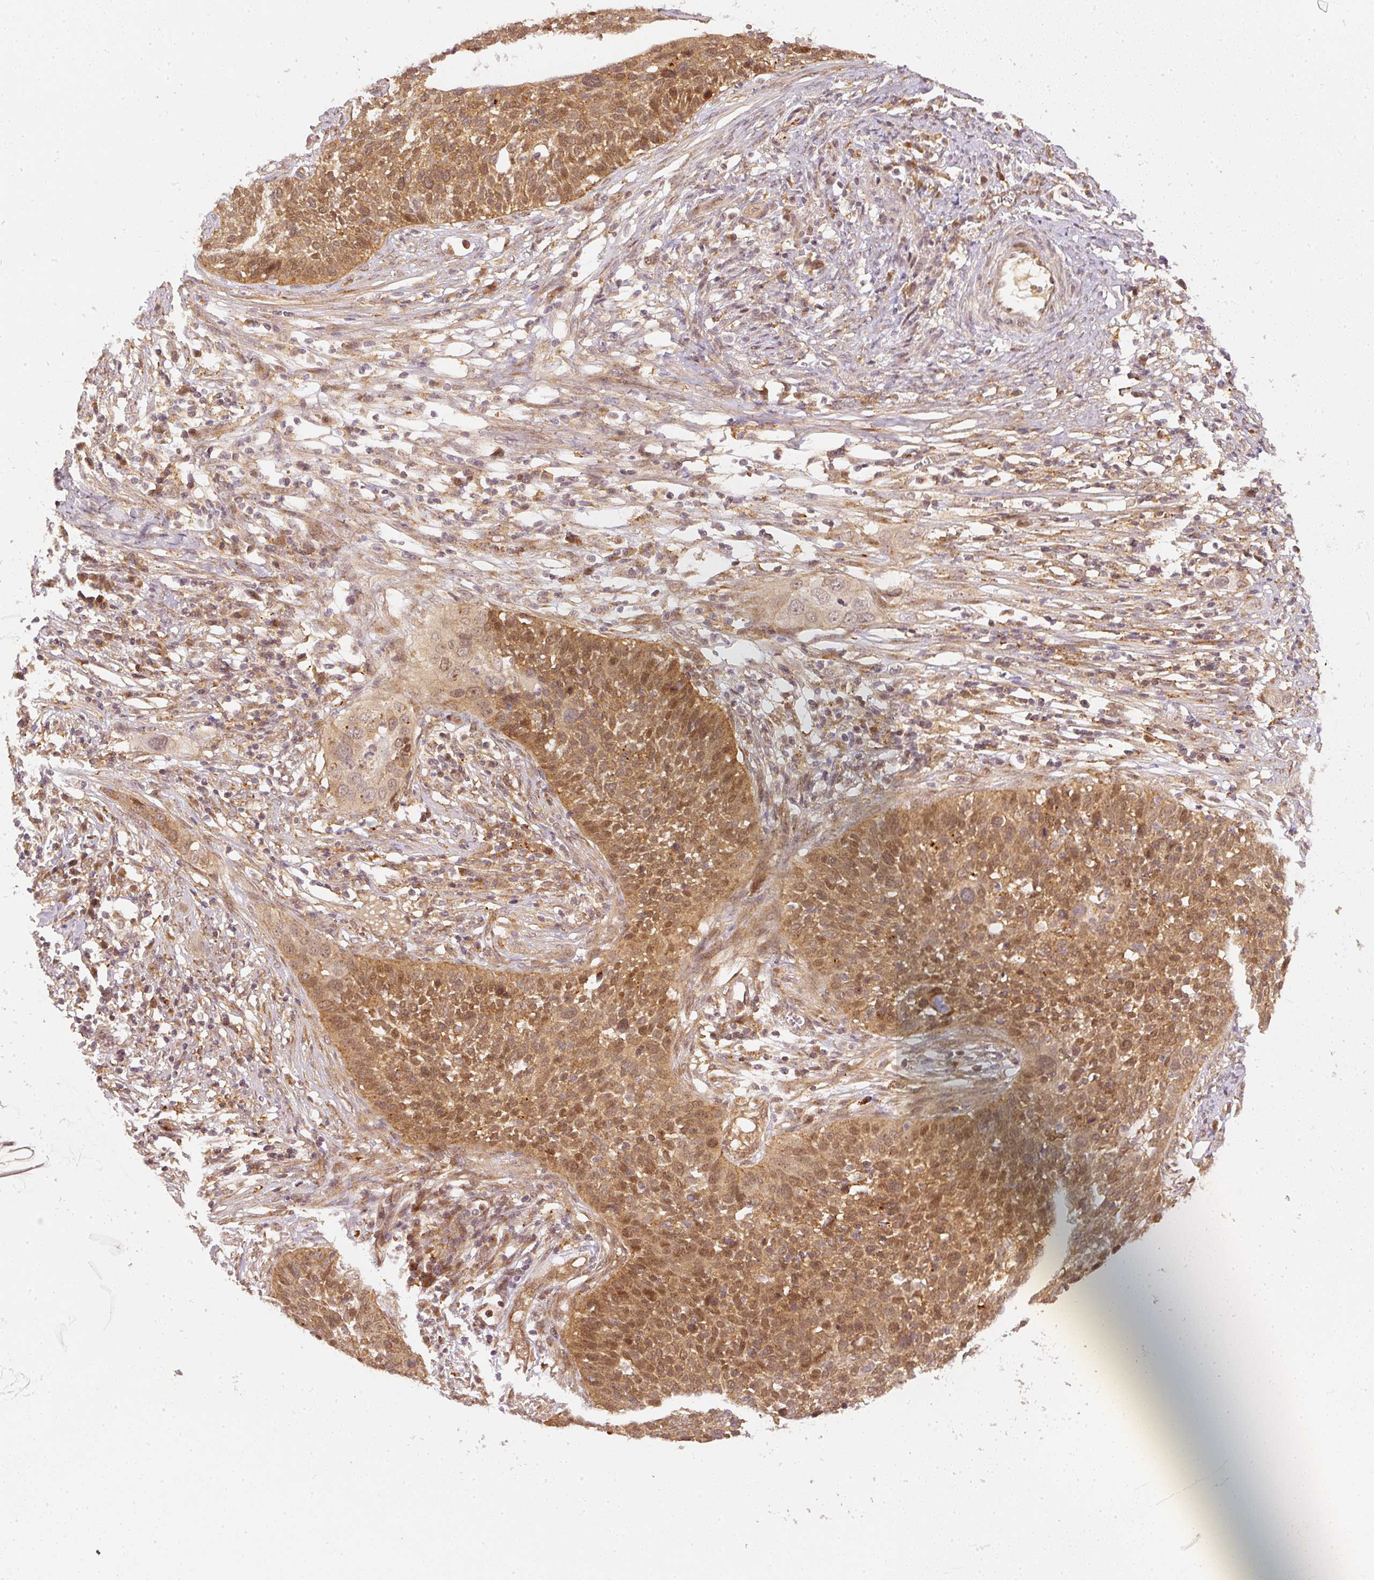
{"staining": {"intensity": "moderate", "quantity": ">75%", "location": "cytoplasmic/membranous,nuclear"}, "tissue": "cervical cancer", "cell_type": "Tumor cells", "image_type": "cancer", "snomed": [{"axis": "morphology", "description": "Squamous cell carcinoma, NOS"}, {"axis": "topography", "description": "Cervix"}], "caption": "Cervical cancer tissue reveals moderate cytoplasmic/membranous and nuclear positivity in approximately >75% of tumor cells", "gene": "ZNF580", "patient": {"sex": "female", "age": 34}}